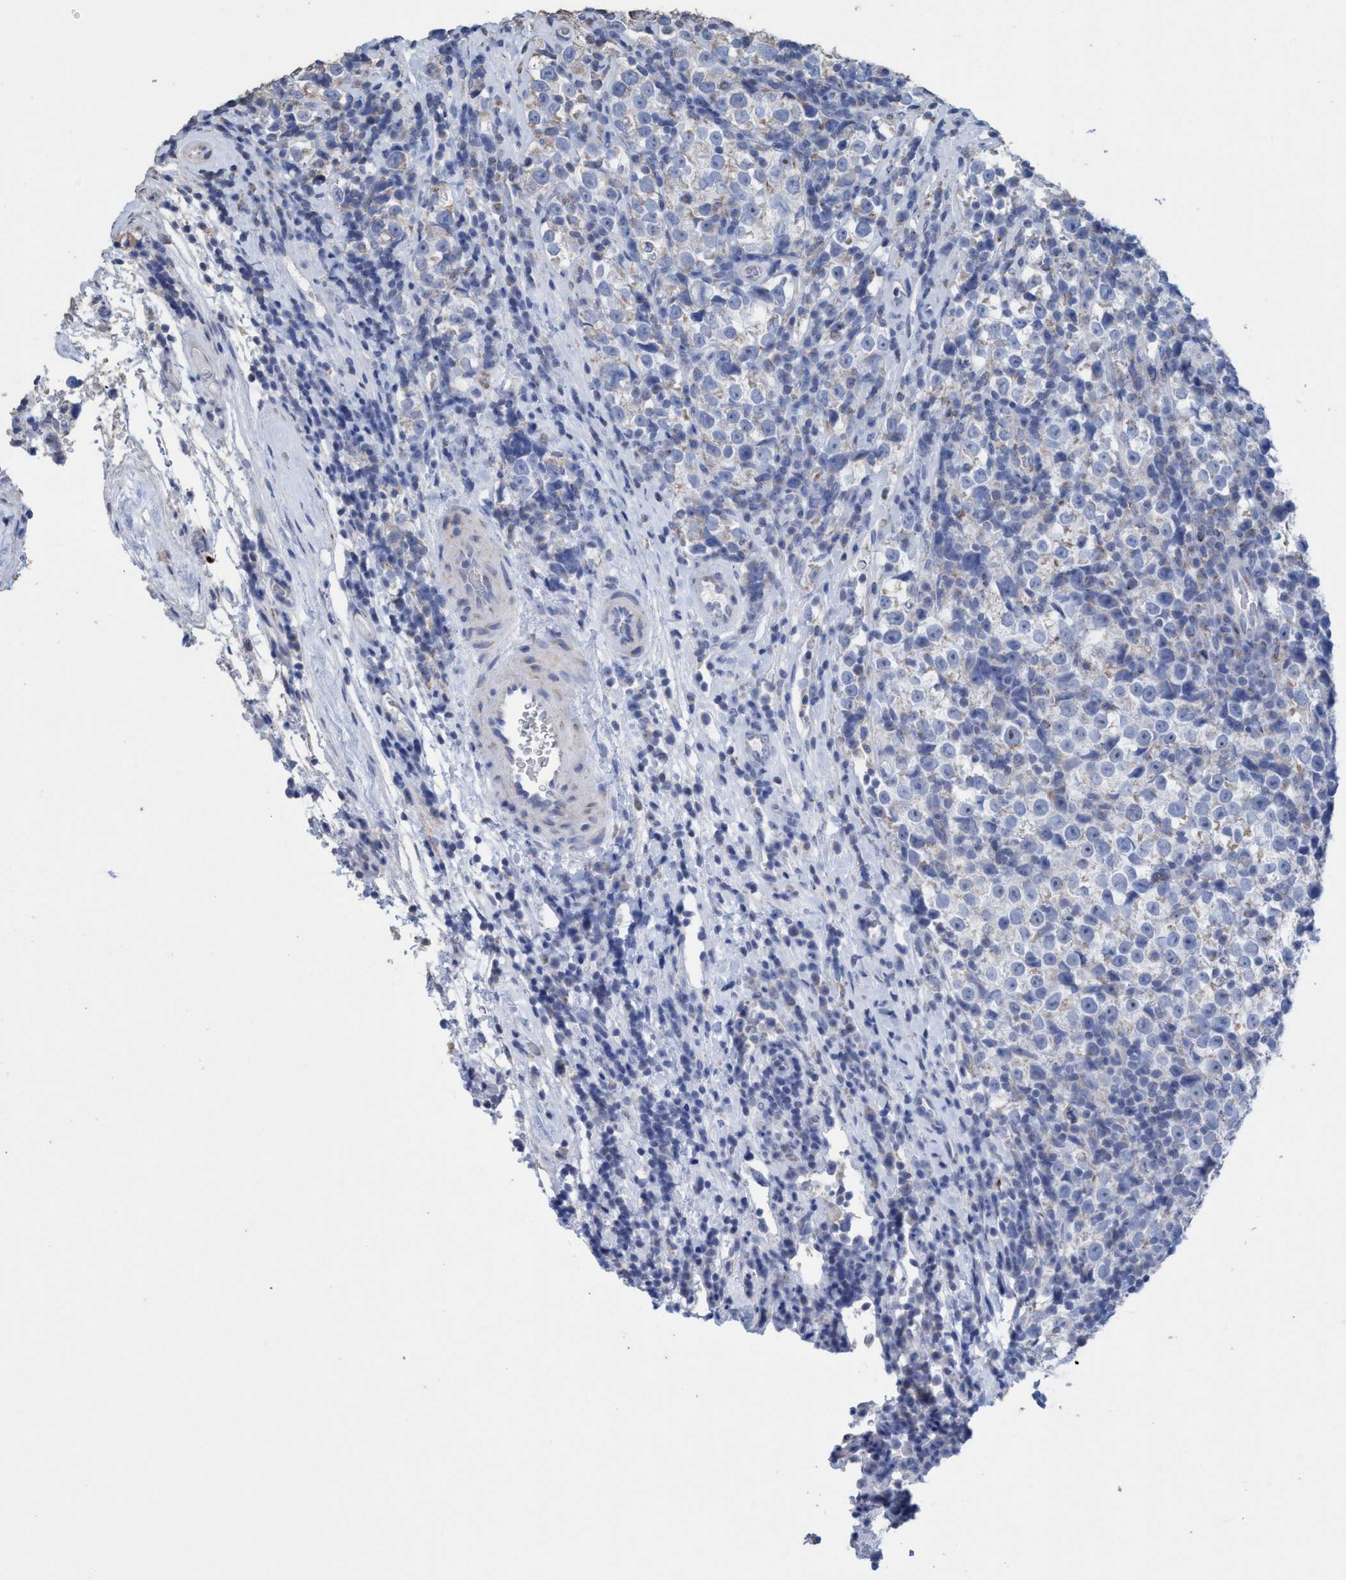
{"staining": {"intensity": "negative", "quantity": "none", "location": "none"}, "tissue": "testis cancer", "cell_type": "Tumor cells", "image_type": "cancer", "snomed": [{"axis": "morphology", "description": "Normal tissue, NOS"}, {"axis": "morphology", "description": "Seminoma, NOS"}, {"axis": "topography", "description": "Testis"}], "caption": "This is an immunohistochemistry histopathology image of human seminoma (testis). There is no staining in tumor cells.", "gene": "RSAD1", "patient": {"sex": "male", "age": 43}}